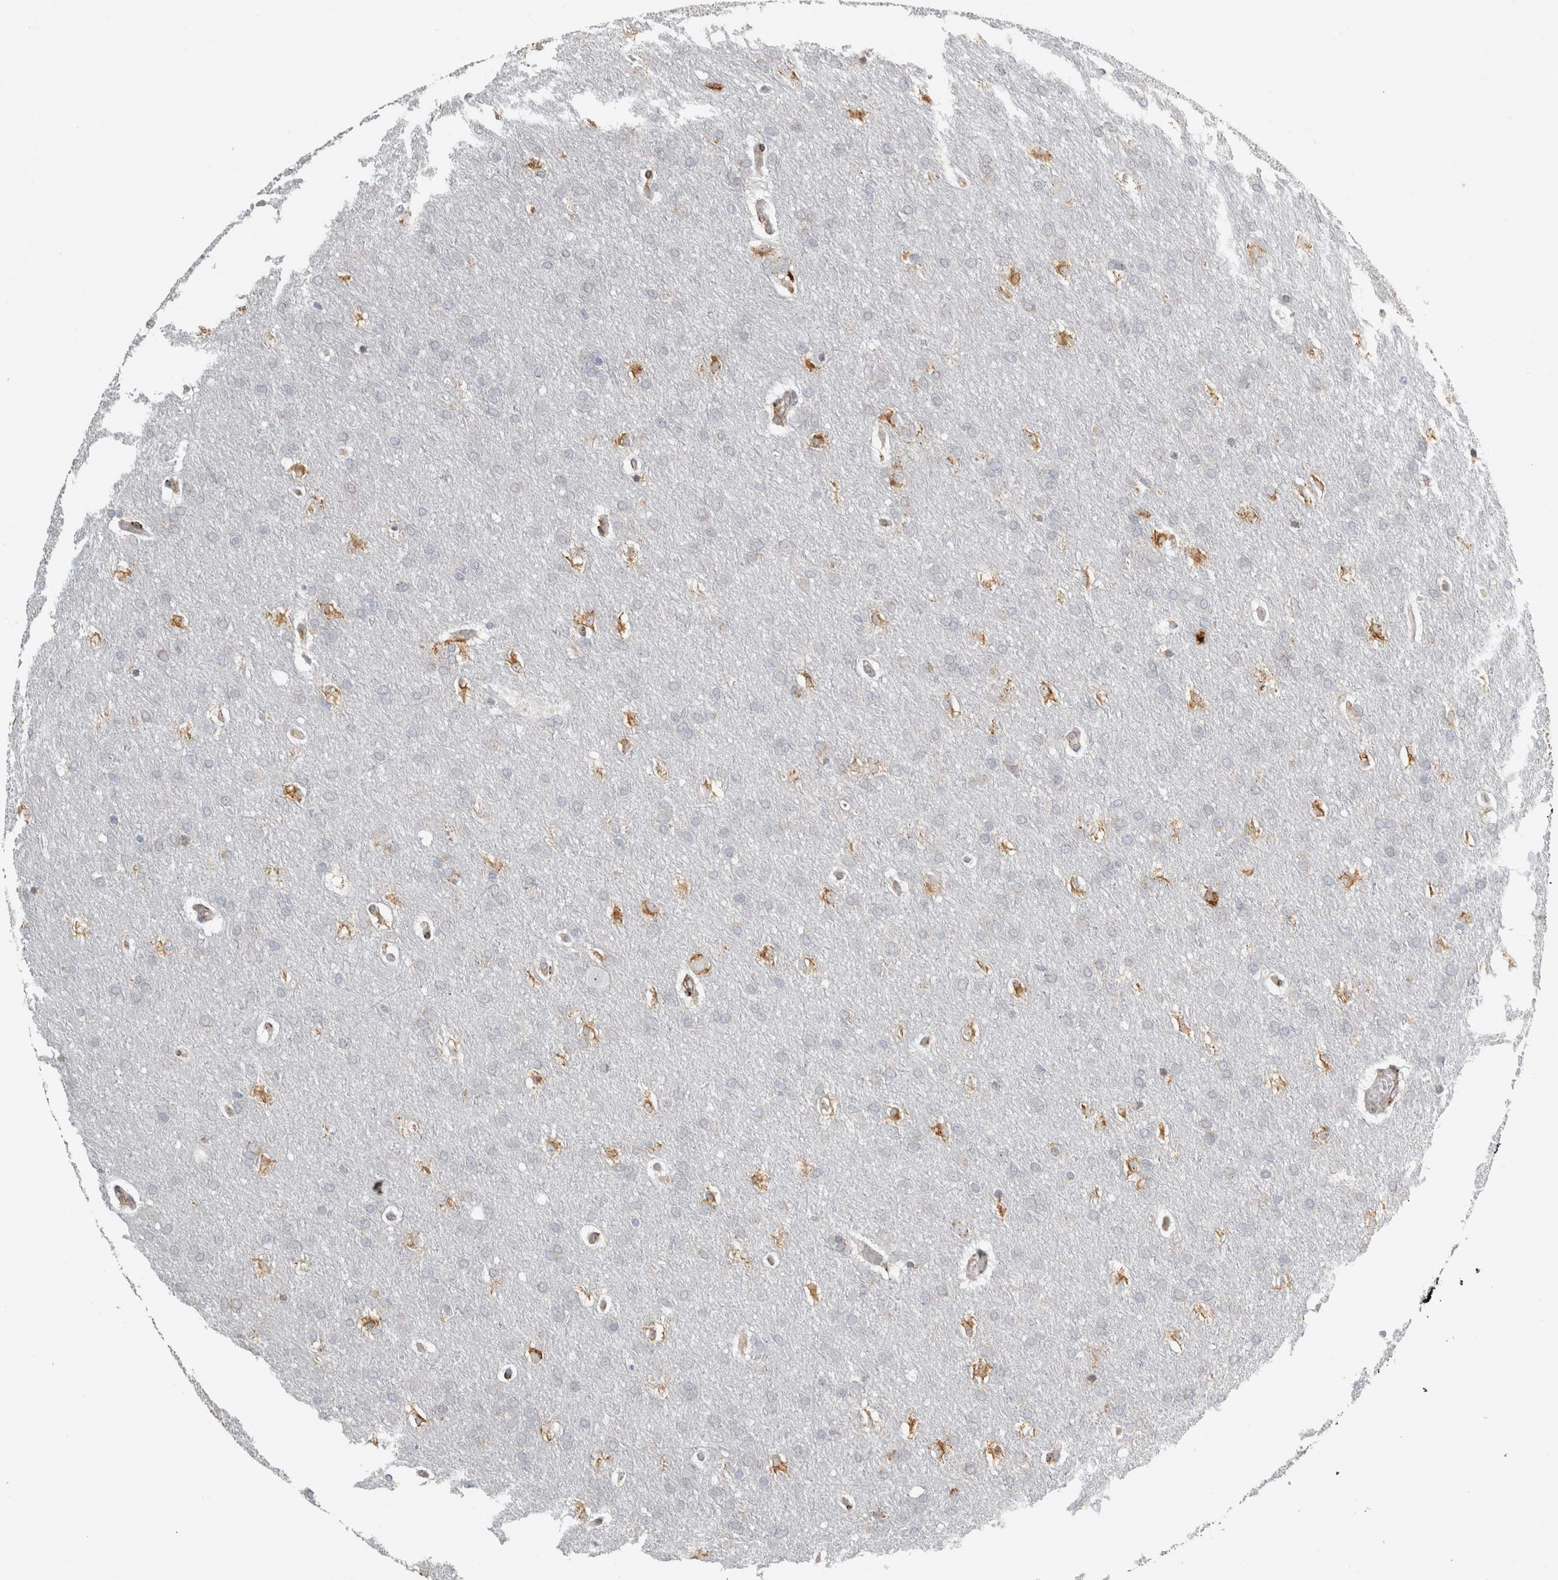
{"staining": {"intensity": "negative", "quantity": "none", "location": "none"}, "tissue": "glioma", "cell_type": "Tumor cells", "image_type": "cancer", "snomed": [{"axis": "morphology", "description": "Glioma, malignant, Low grade"}, {"axis": "topography", "description": "Brain"}], "caption": "A high-resolution histopathology image shows immunohistochemistry (IHC) staining of malignant low-grade glioma, which shows no significant positivity in tumor cells. (Immunohistochemistry, brightfield microscopy, high magnification).", "gene": "OSTN", "patient": {"sex": "female", "age": 37}}